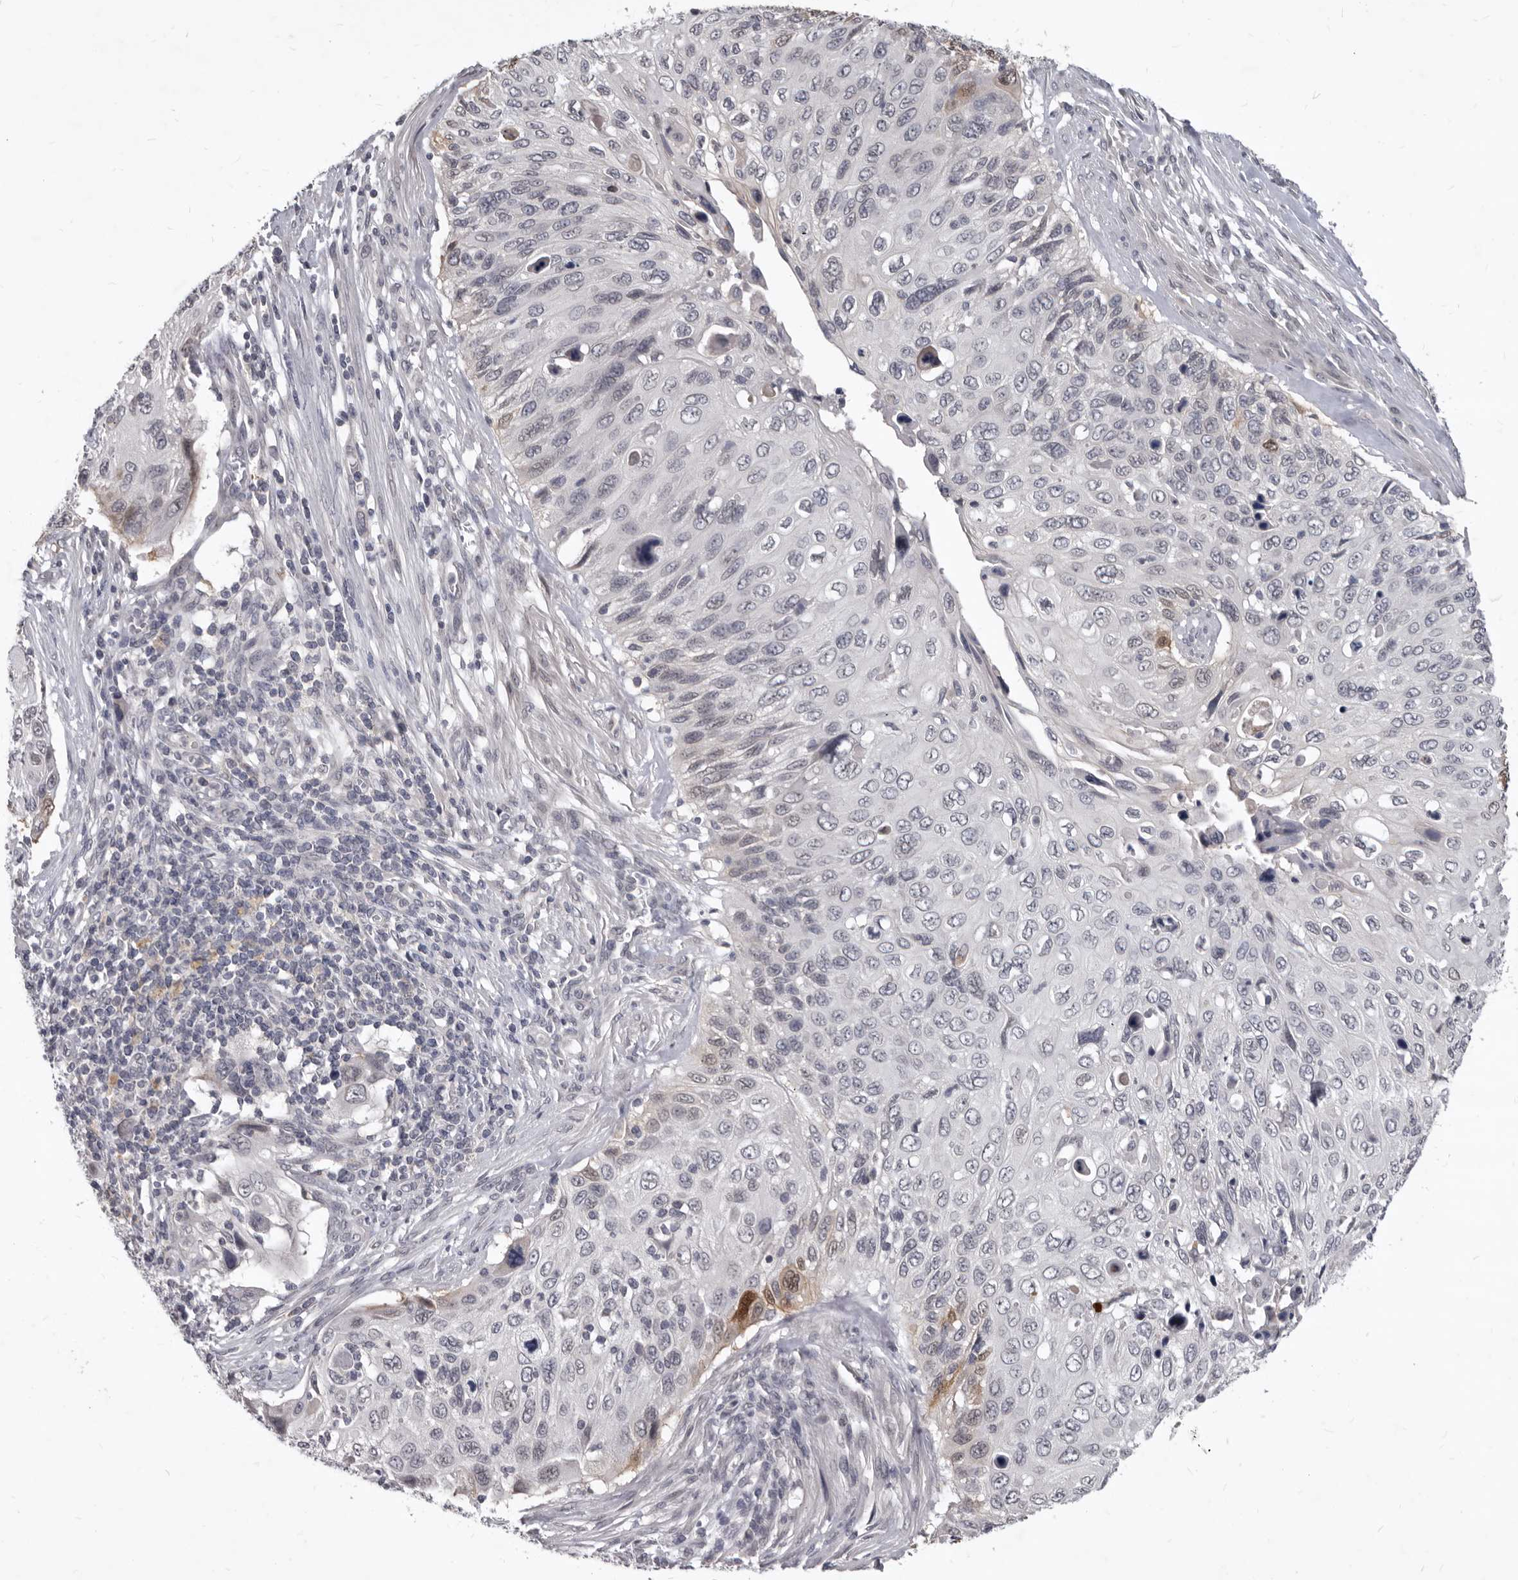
{"staining": {"intensity": "weak", "quantity": "<25%", "location": "cytoplasmic/membranous,nuclear"}, "tissue": "cervical cancer", "cell_type": "Tumor cells", "image_type": "cancer", "snomed": [{"axis": "morphology", "description": "Squamous cell carcinoma, NOS"}, {"axis": "topography", "description": "Cervix"}], "caption": "Tumor cells are negative for protein expression in human cervical cancer.", "gene": "SULT1E1", "patient": {"sex": "female", "age": 70}}